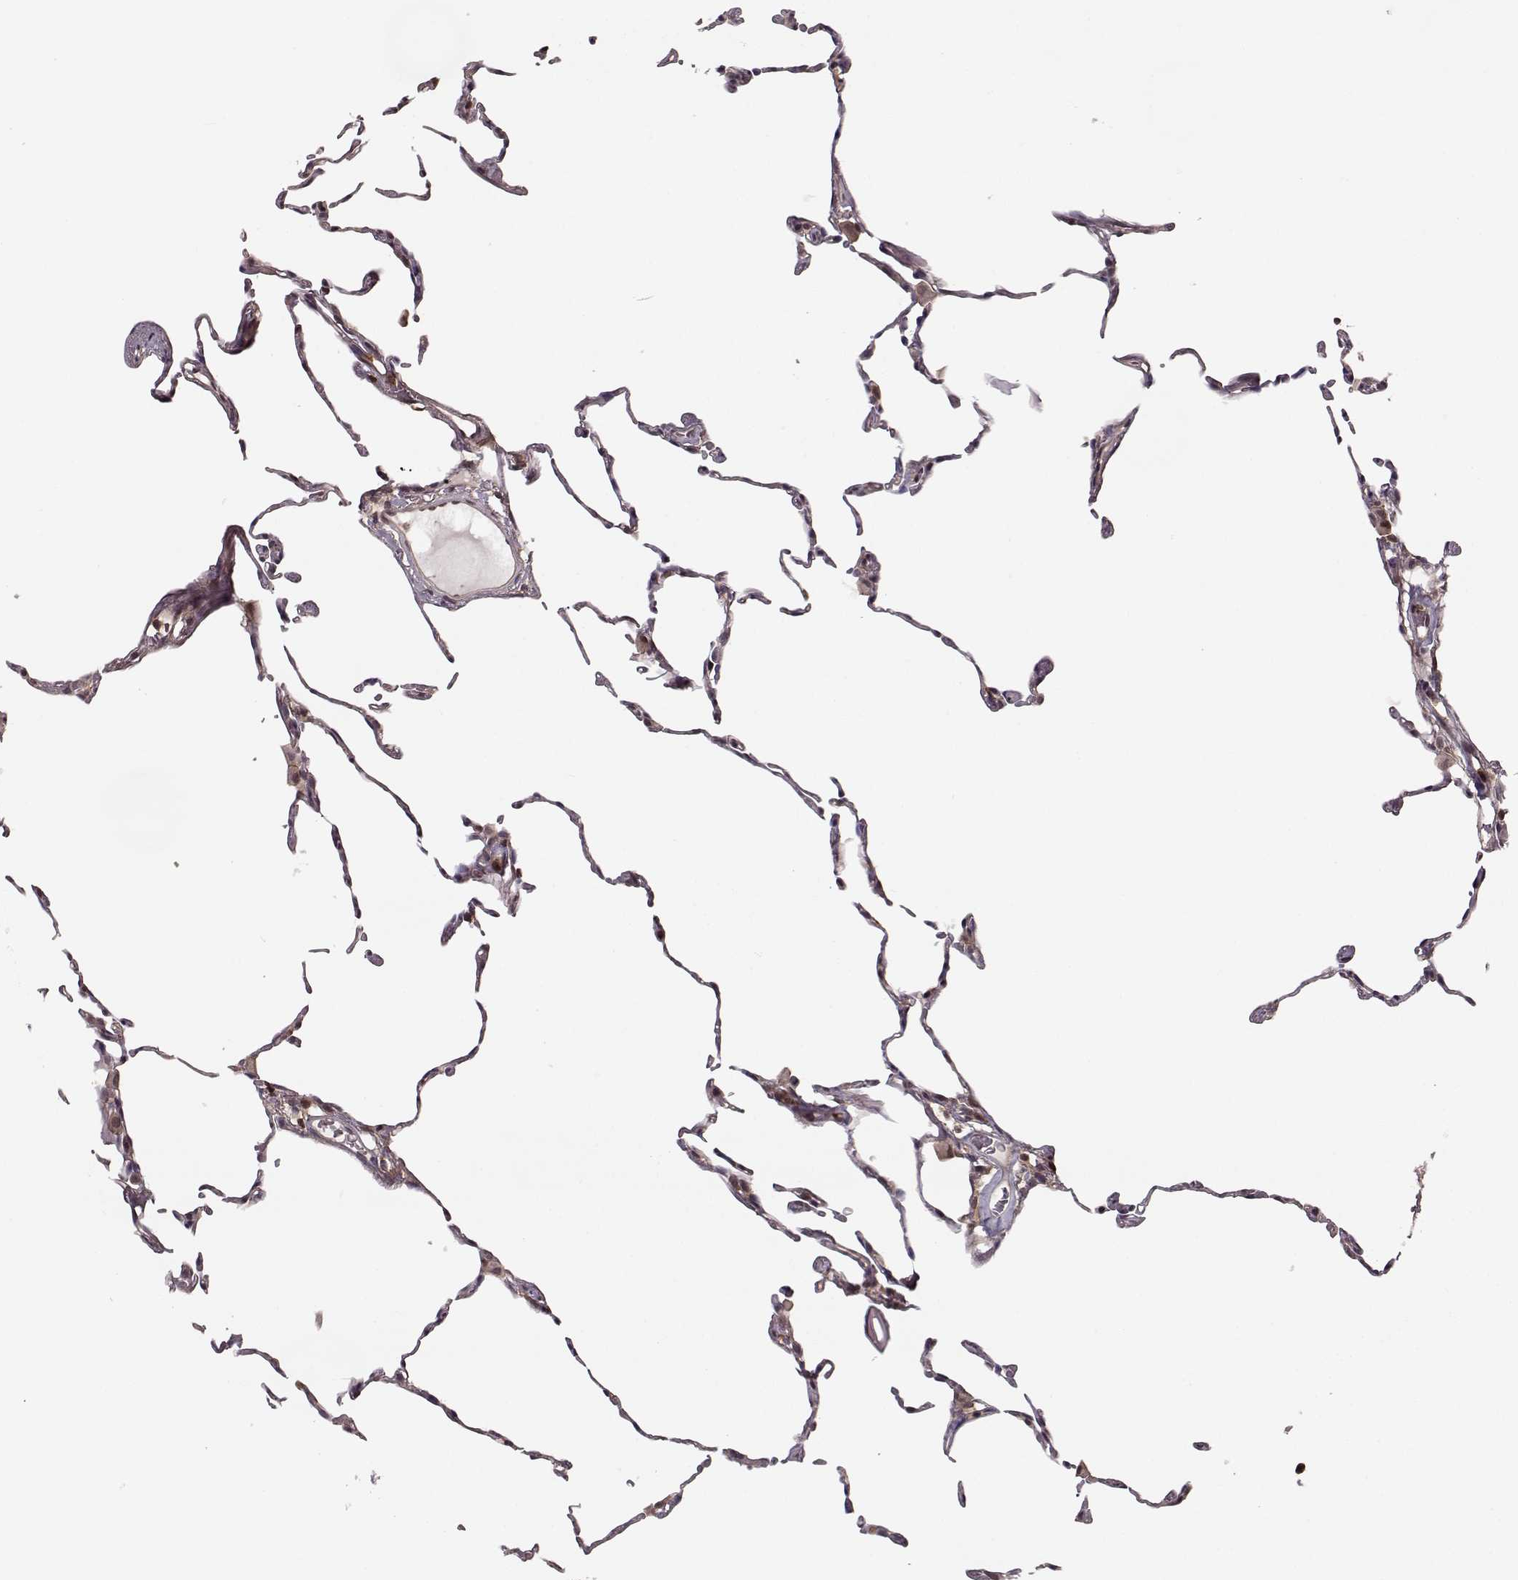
{"staining": {"intensity": "negative", "quantity": "none", "location": "none"}, "tissue": "lung", "cell_type": "Alveolar cells", "image_type": "normal", "snomed": [{"axis": "morphology", "description": "Normal tissue, NOS"}, {"axis": "topography", "description": "Lung"}], "caption": "This photomicrograph is of normal lung stained with immunohistochemistry to label a protein in brown with the nuclei are counter-stained blue. There is no staining in alveolar cells. (Immunohistochemistry, brightfield microscopy, high magnification).", "gene": "MFSD1", "patient": {"sex": "female", "age": 57}}